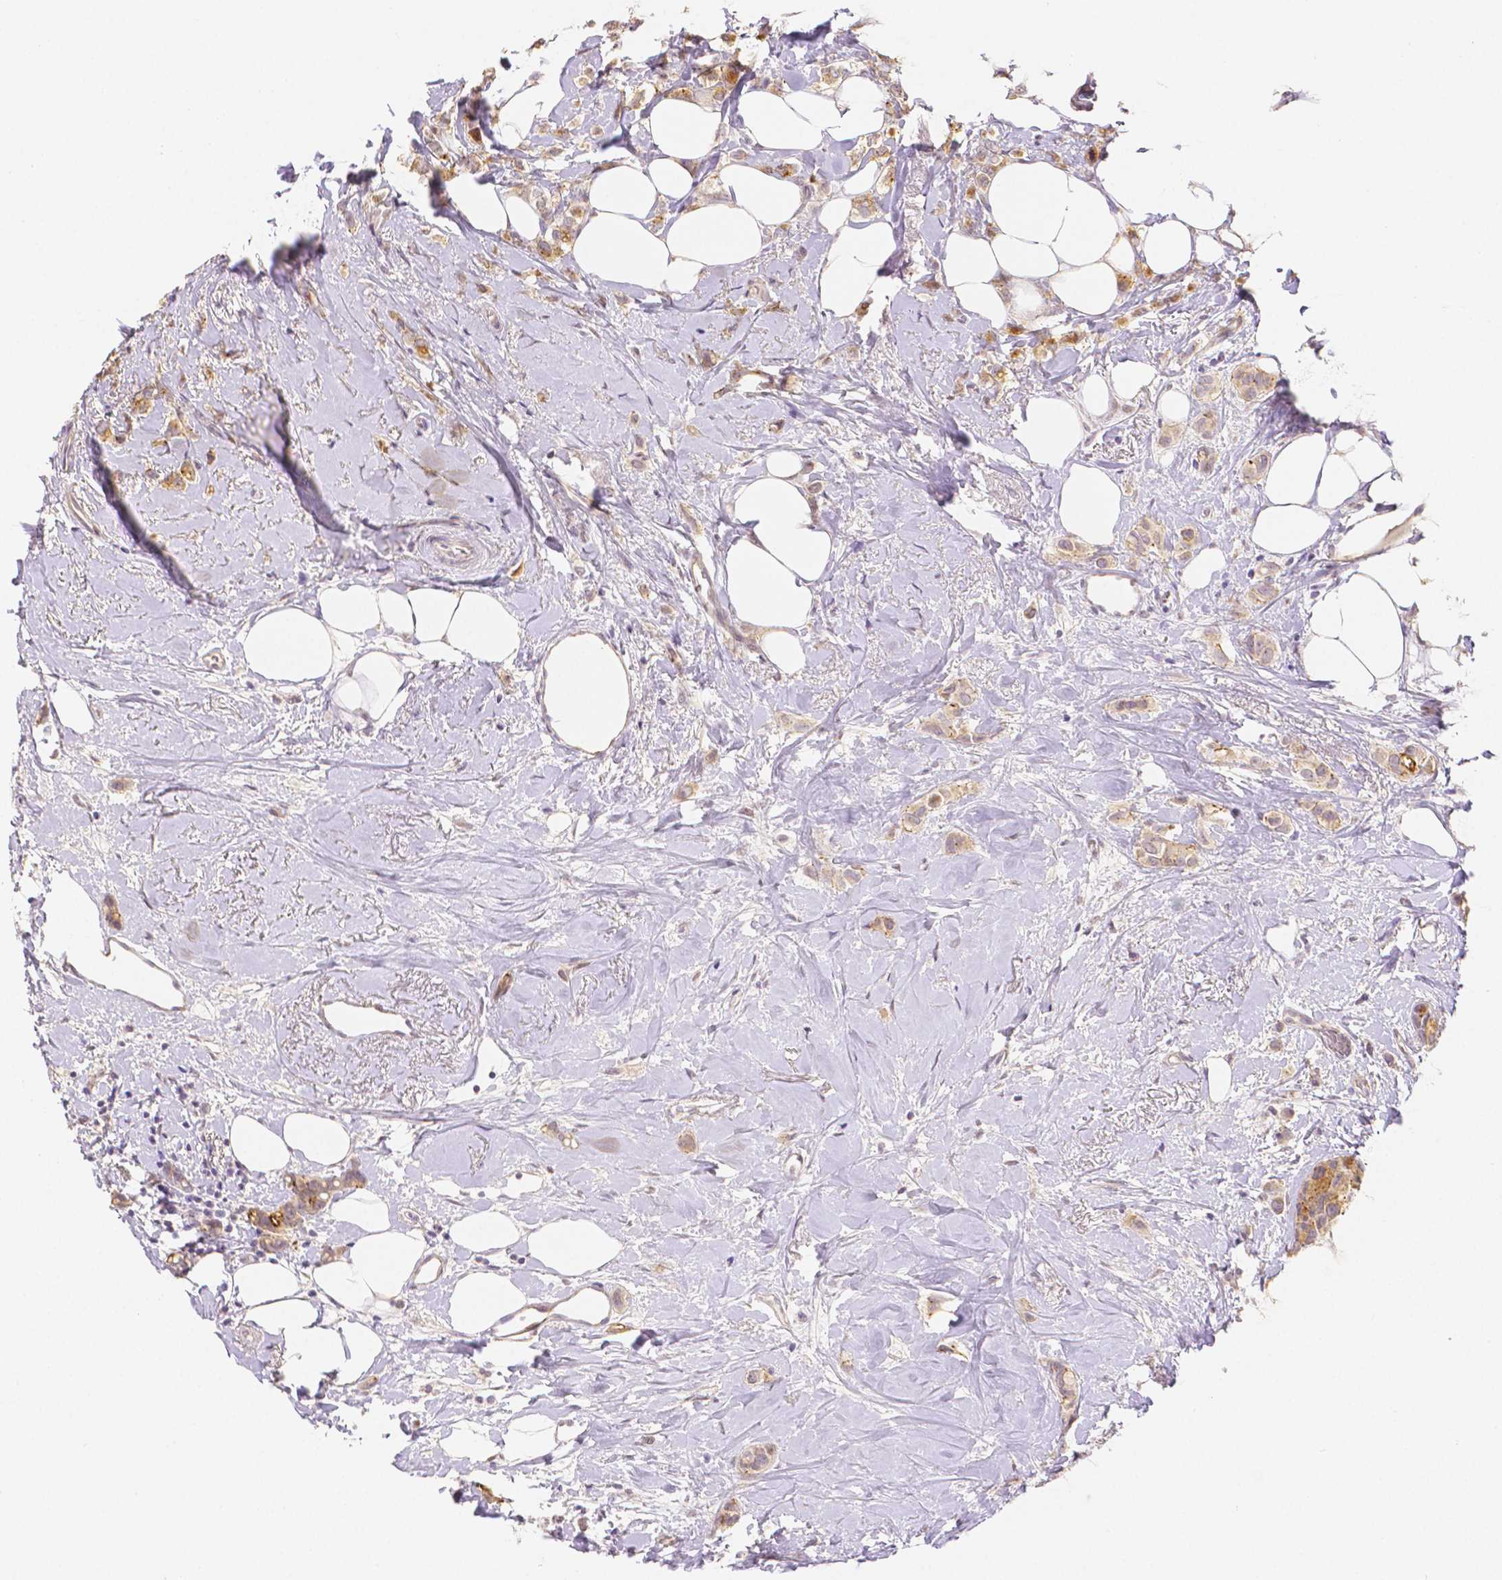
{"staining": {"intensity": "weak", "quantity": ">75%", "location": "cytoplasmic/membranous"}, "tissue": "breast cancer", "cell_type": "Tumor cells", "image_type": "cancer", "snomed": [{"axis": "morphology", "description": "Lobular carcinoma"}, {"axis": "topography", "description": "Breast"}], "caption": "Immunohistochemical staining of human breast lobular carcinoma exhibits low levels of weak cytoplasmic/membranous protein positivity in approximately >75% of tumor cells.", "gene": "OCLN", "patient": {"sex": "female", "age": 66}}